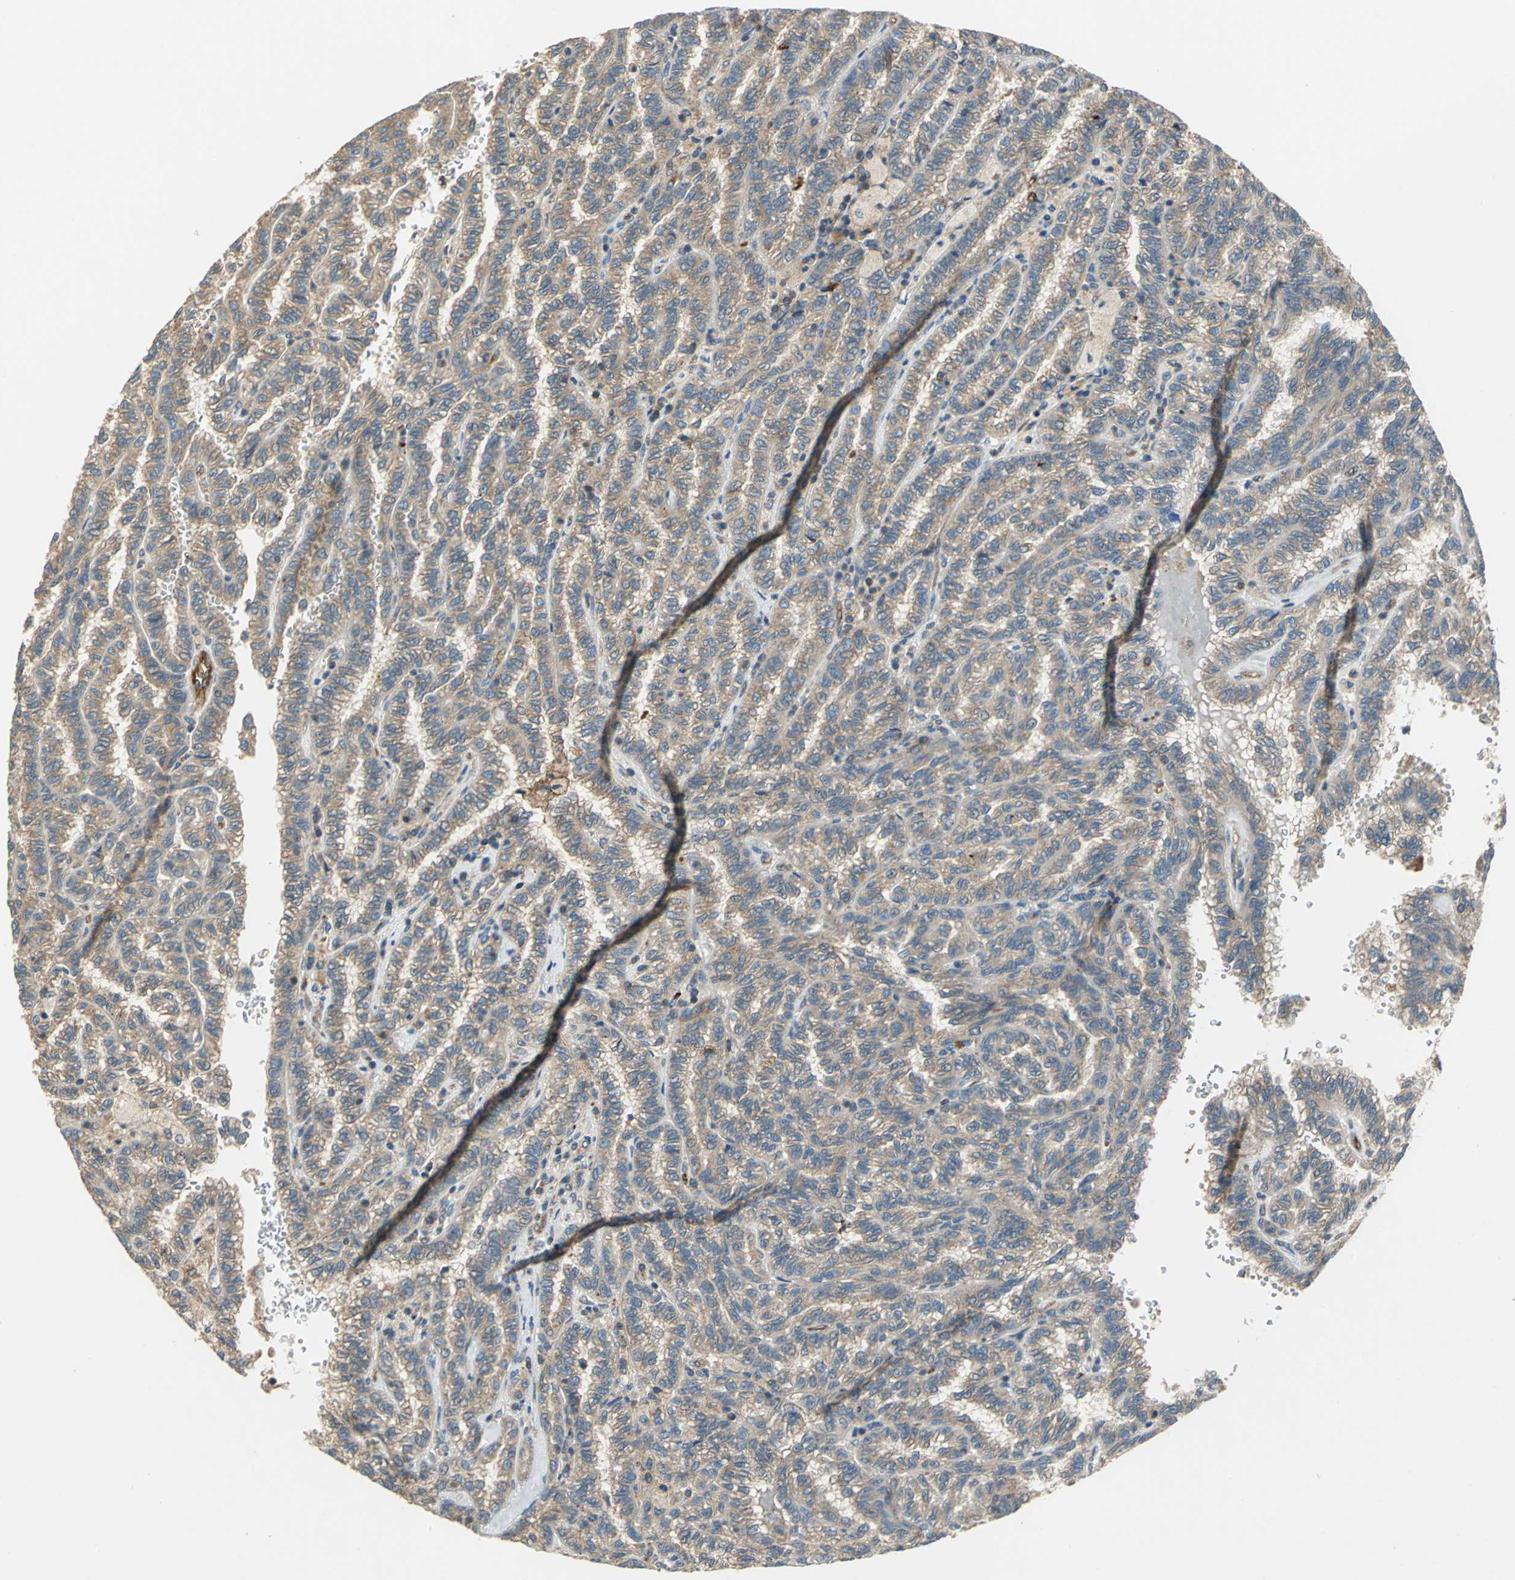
{"staining": {"intensity": "weak", "quantity": ">75%", "location": "cytoplasmic/membranous"}, "tissue": "renal cancer", "cell_type": "Tumor cells", "image_type": "cancer", "snomed": [{"axis": "morphology", "description": "Inflammation, NOS"}, {"axis": "morphology", "description": "Adenocarcinoma, NOS"}, {"axis": "topography", "description": "Kidney"}], "caption": "Immunohistochemistry (IHC) (DAB) staining of renal cancer (adenocarcinoma) exhibits weak cytoplasmic/membranous protein positivity in about >75% of tumor cells.", "gene": "EMCN", "patient": {"sex": "male", "age": 68}}